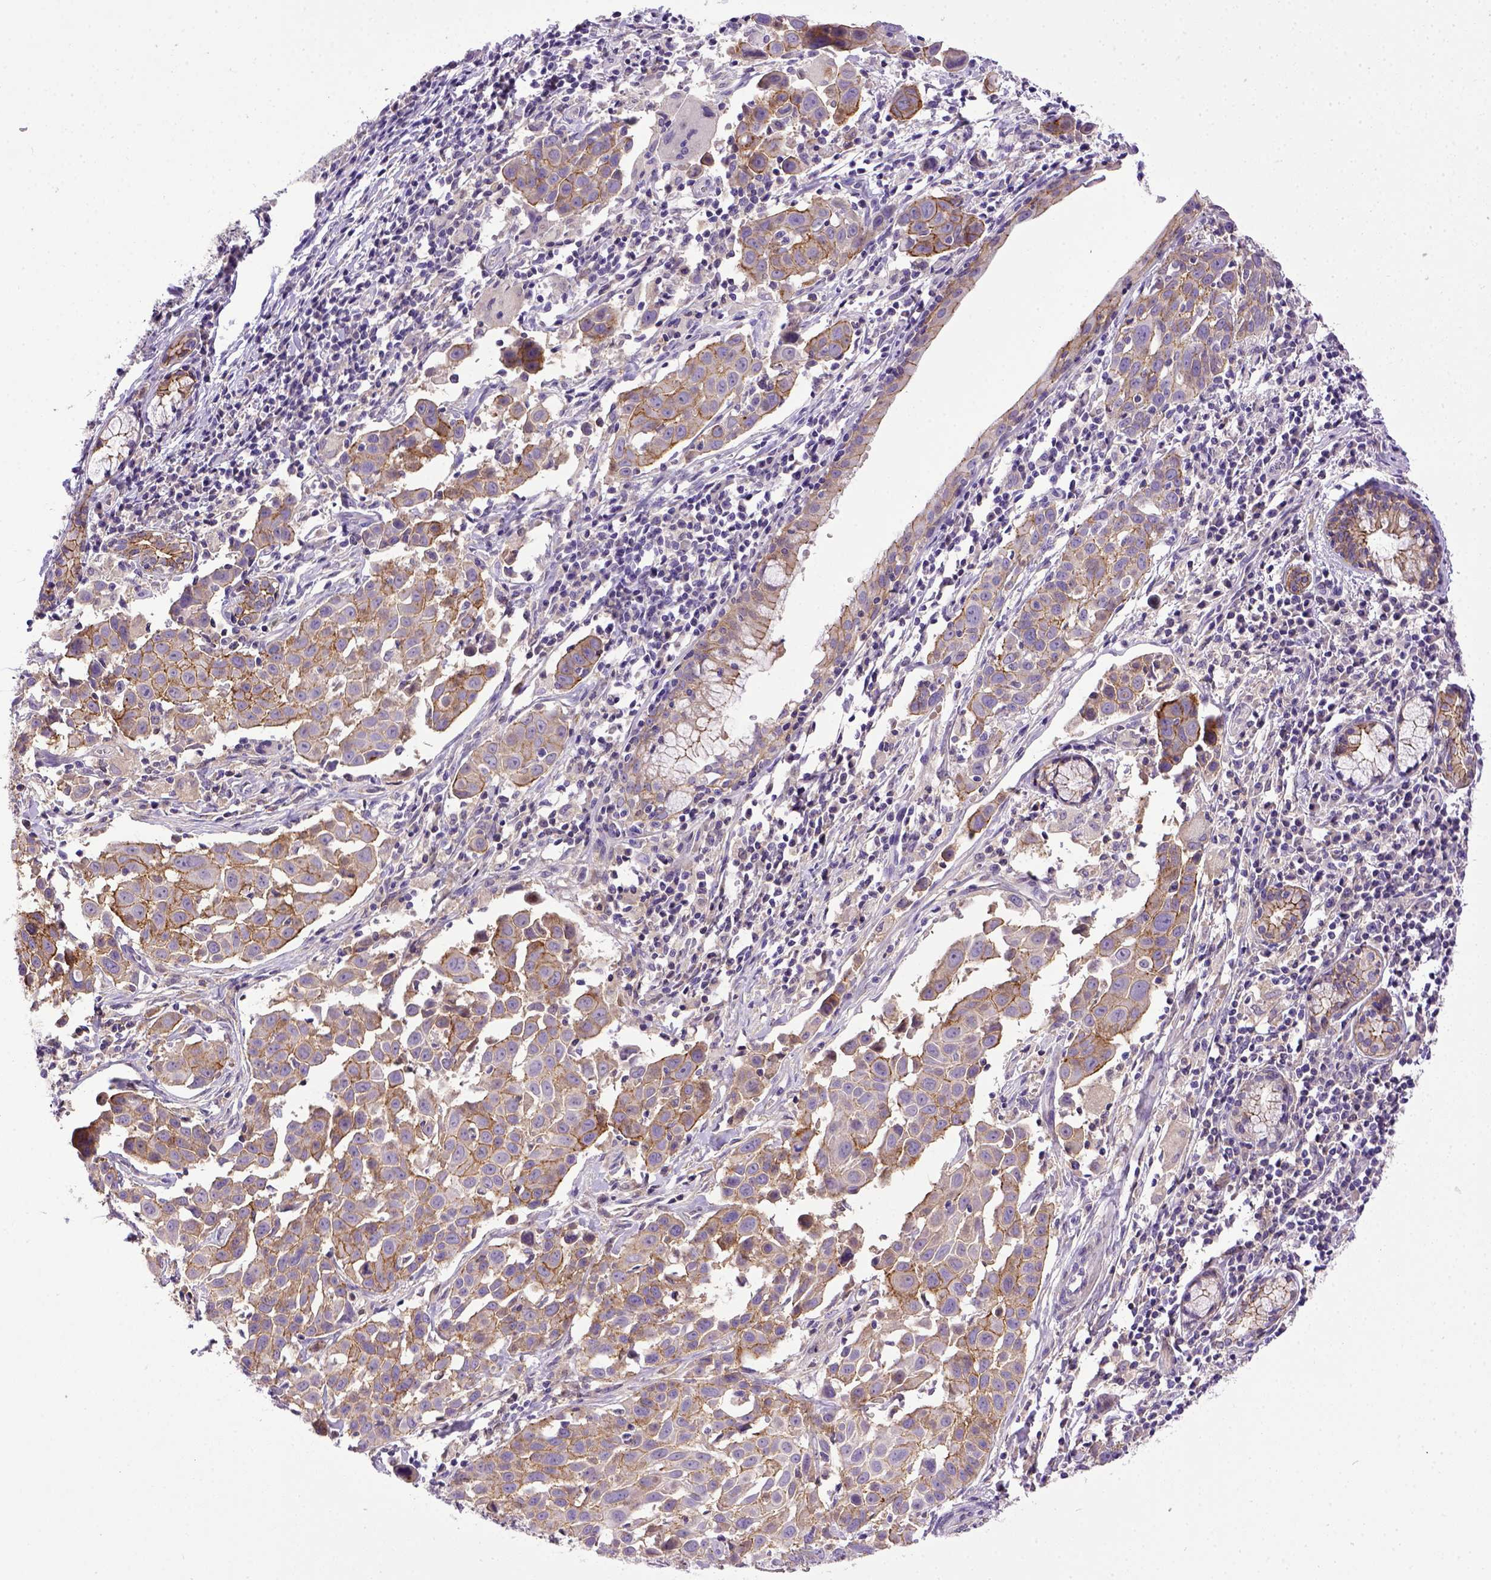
{"staining": {"intensity": "moderate", "quantity": "25%-75%", "location": "cytoplasmic/membranous"}, "tissue": "lung cancer", "cell_type": "Tumor cells", "image_type": "cancer", "snomed": [{"axis": "morphology", "description": "Squamous cell carcinoma, NOS"}, {"axis": "topography", "description": "Lung"}], "caption": "Human lung squamous cell carcinoma stained for a protein (brown) demonstrates moderate cytoplasmic/membranous positive expression in approximately 25%-75% of tumor cells.", "gene": "CDH1", "patient": {"sex": "male", "age": 57}}